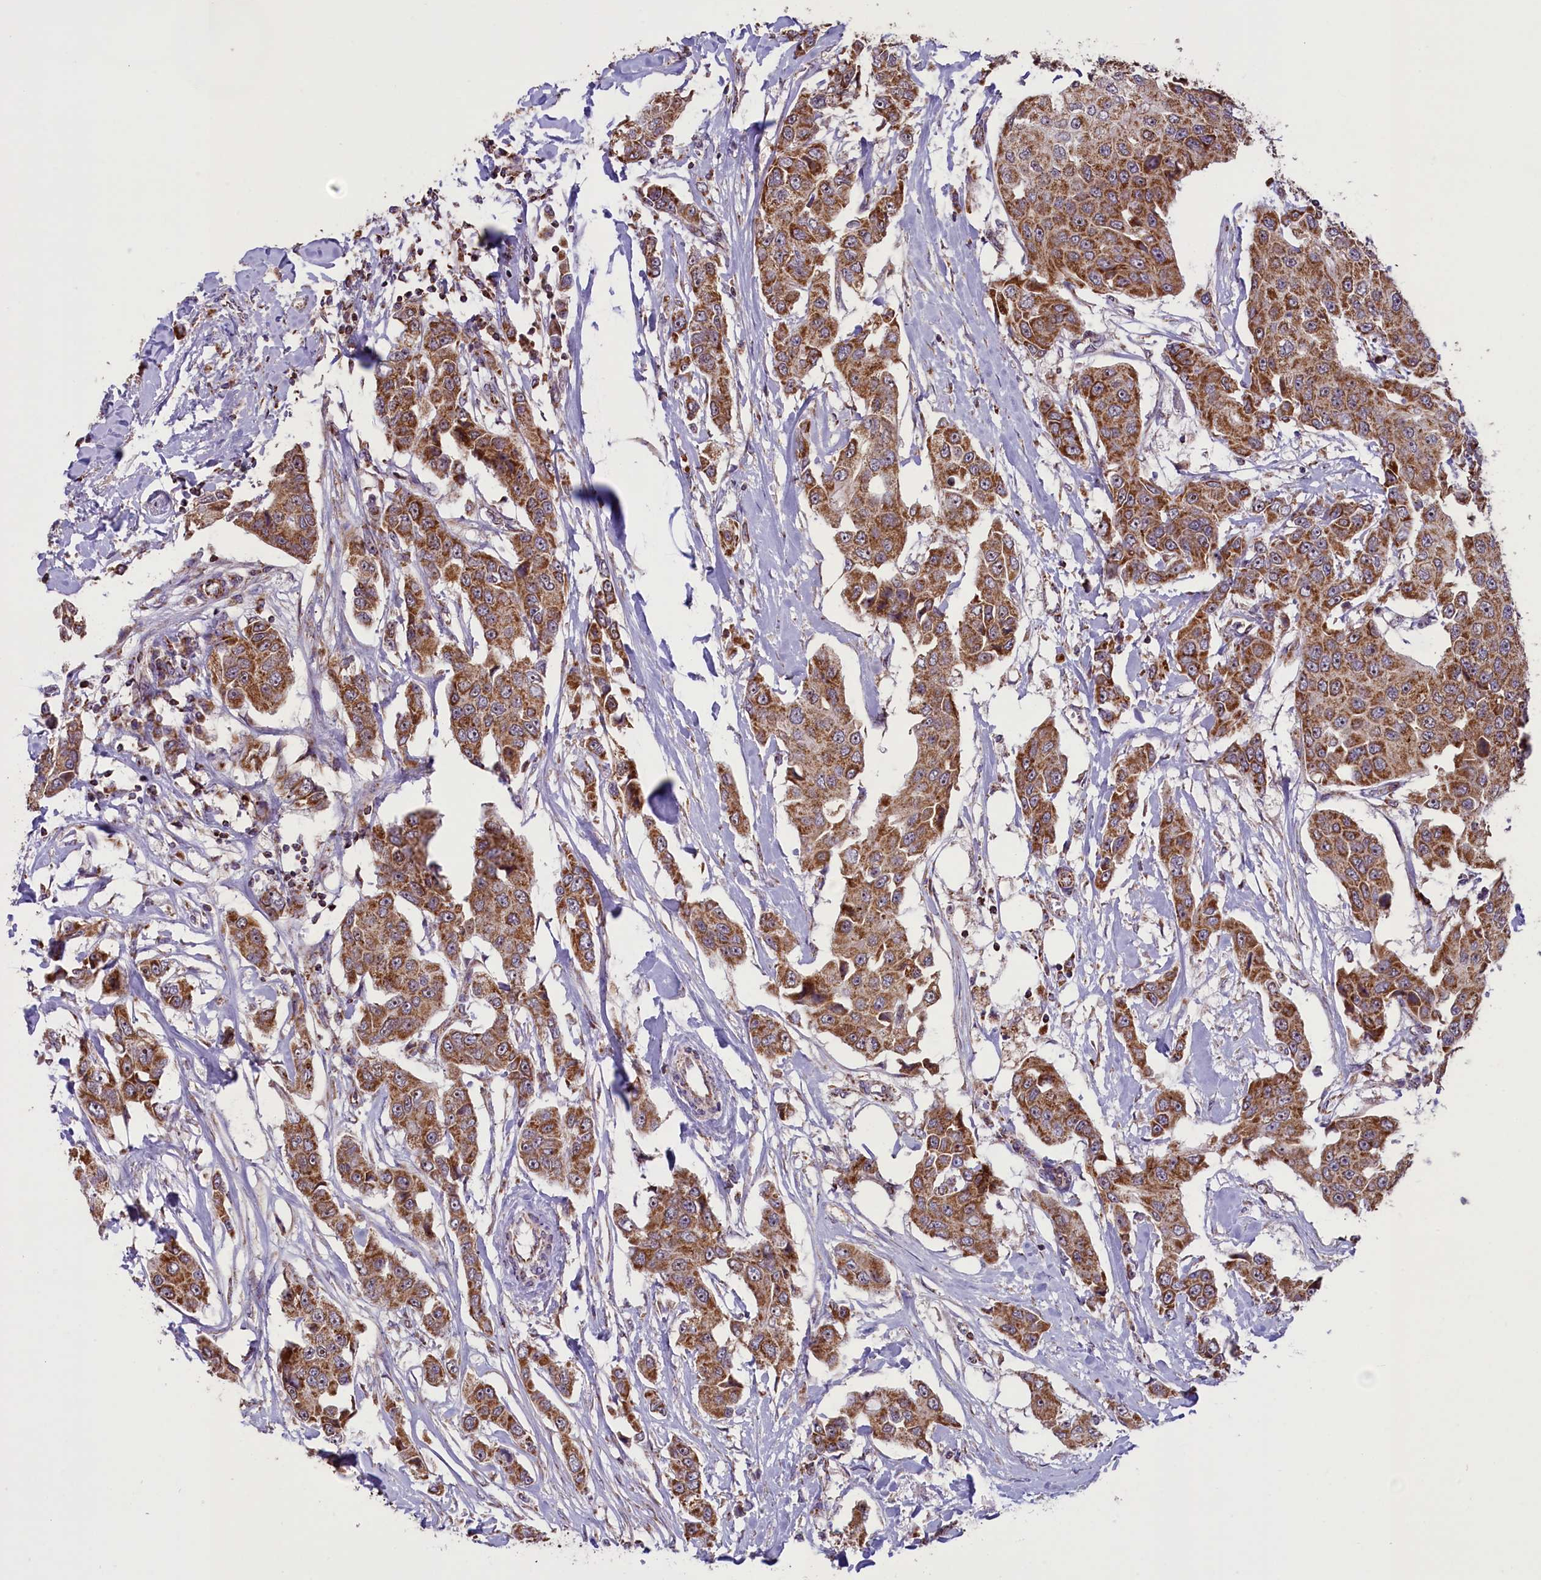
{"staining": {"intensity": "moderate", "quantity": ">75%", "location": "cytoplasmic/membranous"}, "tissue": "breast cancer", "cell_type": "Tumor cells", "image_type": "cancer", "snomed": [{"axis": "morphology", "description": "Duct carcinoma"}, {"axis": "topography", "description": "Breast"}], "caption": "There is medium levels of moderate cytoplasmic/membranous staining in tumor cells of breast cancer (invasive ductal carcinoma), as demonstrated by immunohistochemical staining (brown color).", "gene": "GLRX5", "patient": {"sex": "female", "age": 80}}